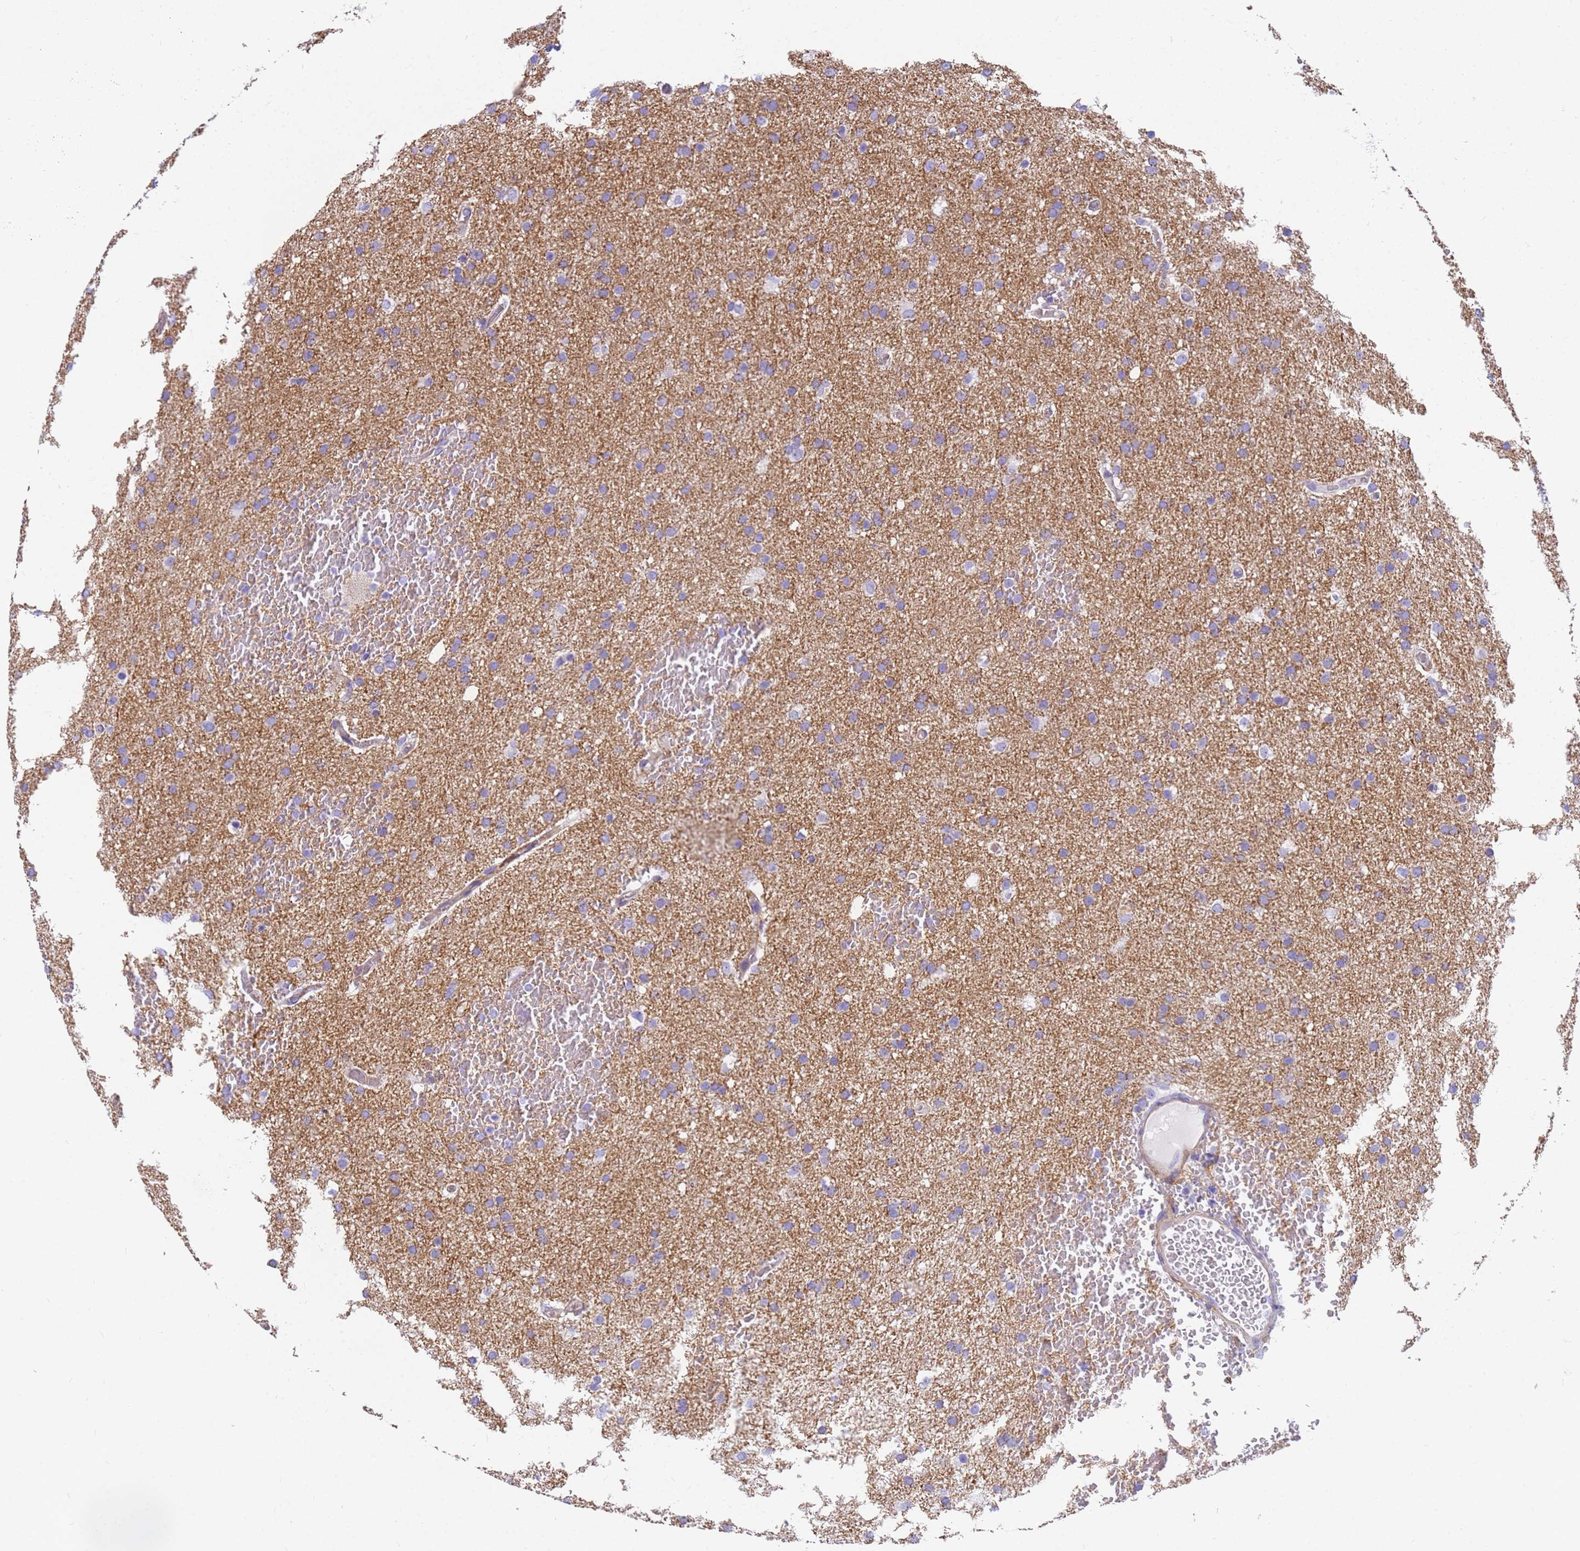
{"staining": {"intensity": "moderate", "quantity": "<25%", "location": "cytoplasmic/membranous"}, "tissue": "glioma", "cell_type": "Tumor cells", "image_type": "cancer", "snomed": [{"axis": "morphology", "description": "Glioma, malignant, High grade"}, {"axis": "topography", "description": "Cerebral cortex"}], "caption": "IHC image of human high-grade glioma (malignant) stained for a protein (brown), which displays low levels of moderate cytoplasmic/membranous expression in about <25% of tumor cells.", "gene": "MVB12A", "patient": {"sex": "female", "age": 36}}